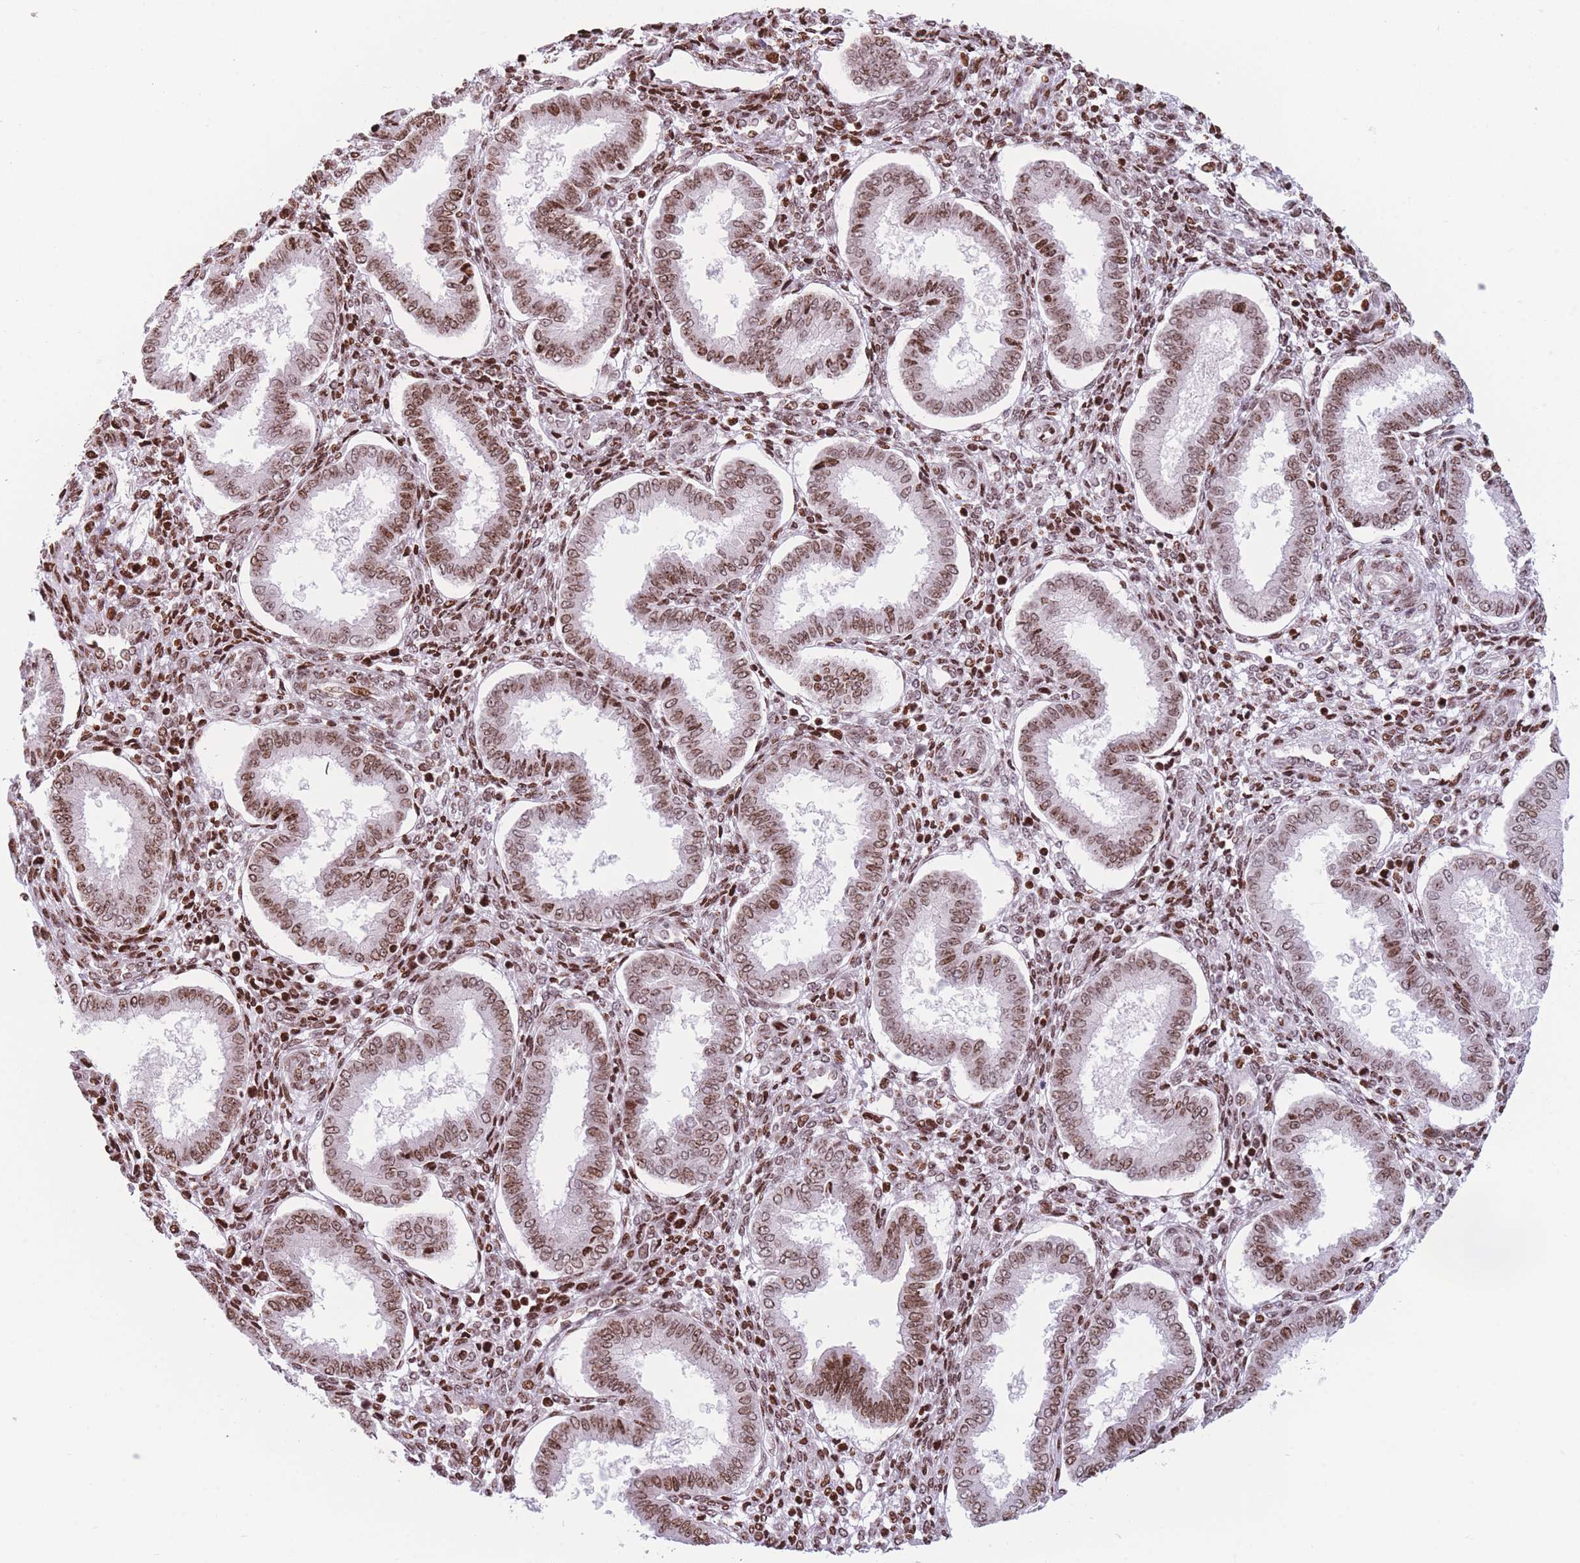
{"staining": {"intensity": "moderate", "quantity": ">75%", "location": "nuclear"}, "tissue": "endometrium", "cell_type": "Cells in endometrial stroma", "image_type": "normal", "snomed": [{"axis": "morphology", "description": "Normal tissue, NOS"}, {"axis": "topography", "description": "Endometrium"}], "caption": "Benign endometrium demonstrates moderate nuclear expression in approximately >75% of cells in endometrial stroma, visualized by immunohistochemistry.", "gene": "AK9", "patient": {"sex": "female", "age": 24}}